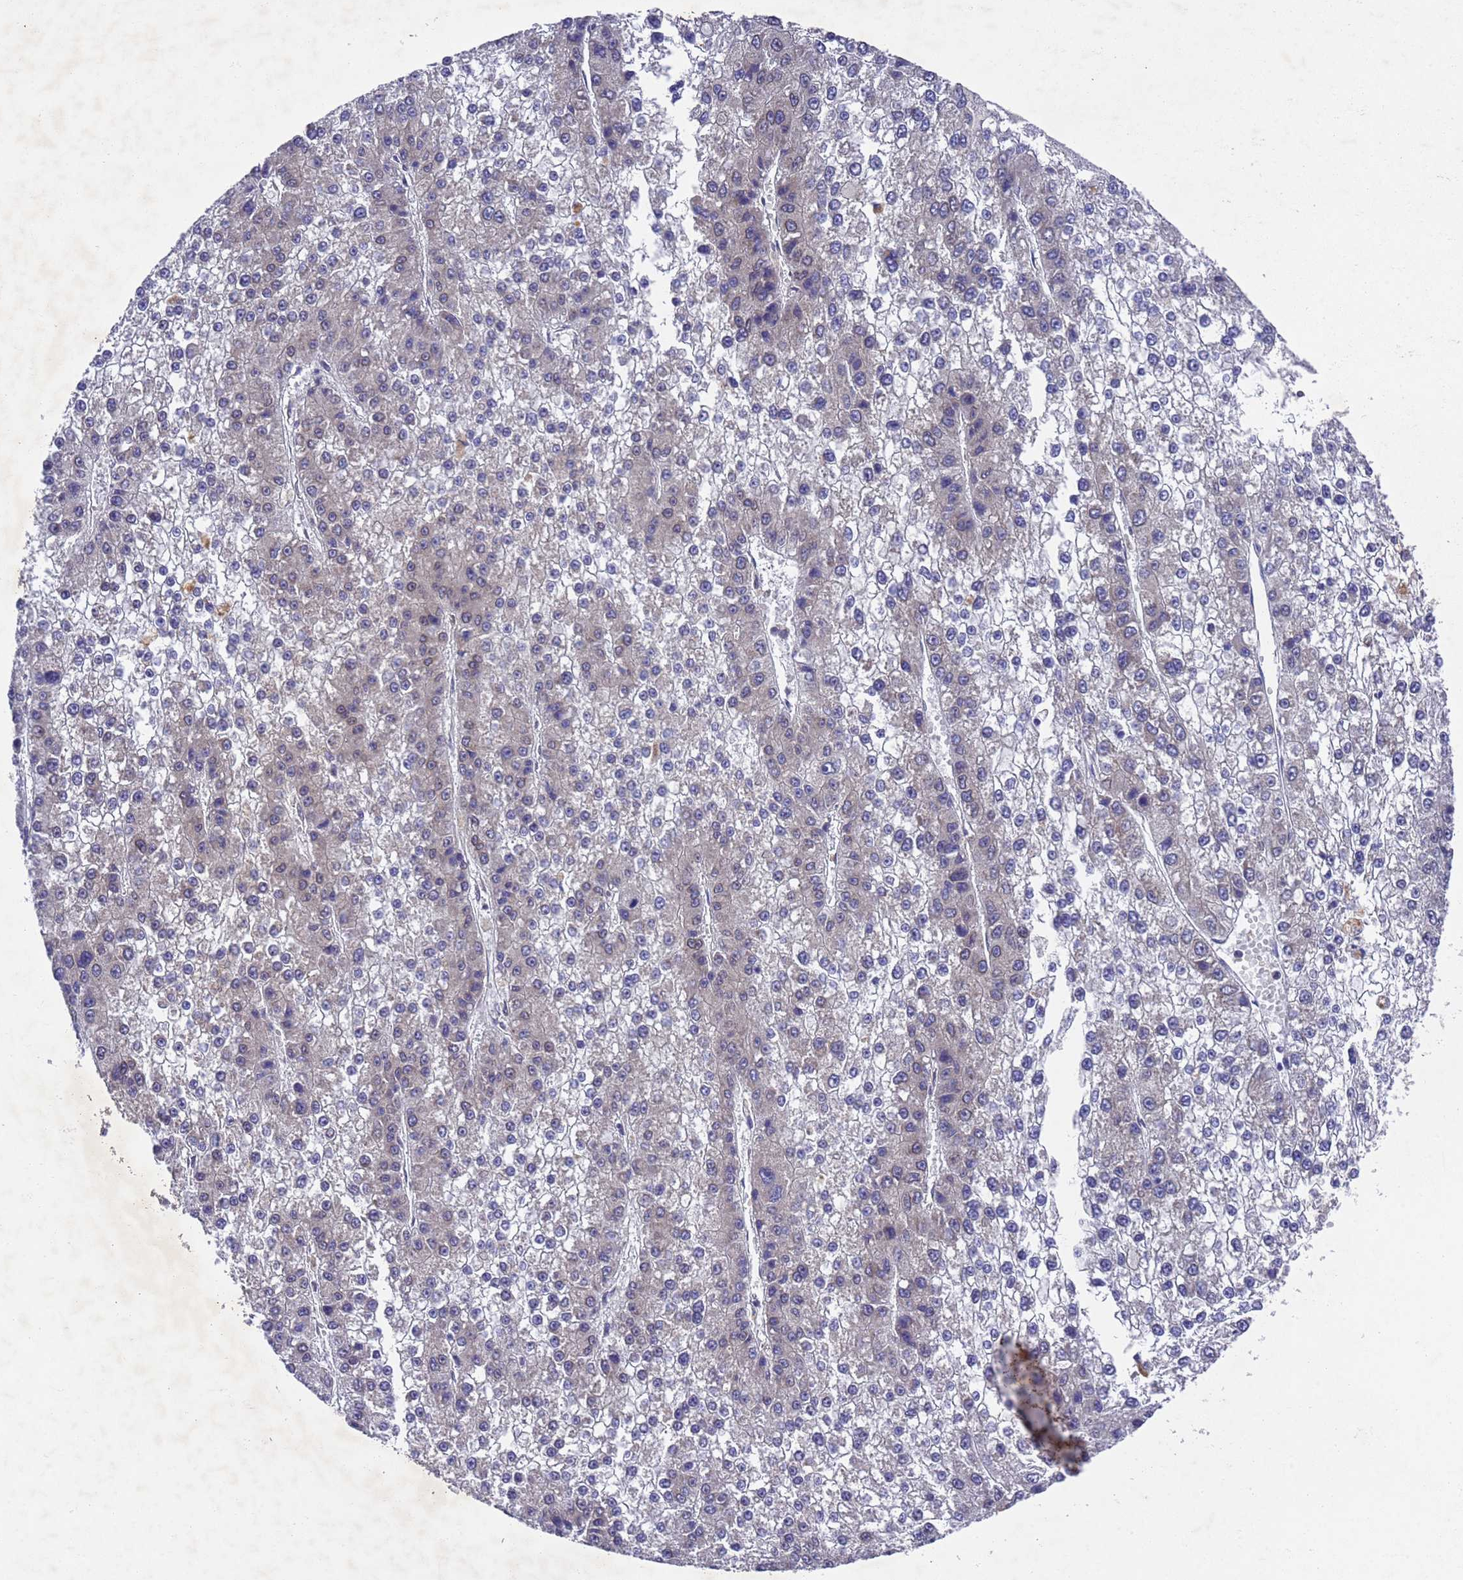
{"staining": {"intensity": "negative", "quantity": "none", "location": "none"}, "tissue": "liver cancer", "cell_type": "Tumor cells", "image_type": "cancer", "snomed": [{"axis": "morphology", "description": "Carcinoma, Hepatocellular, NOS"}, {"axis": "topography", "description": "Liver"}], "caption": "A micrograph of human liver cancer (hepatocellular carcinoma) is negative for staining in tumor cells.", "gene": "DCAF12L2", "patient": {"sex": "female", "age": 73}}